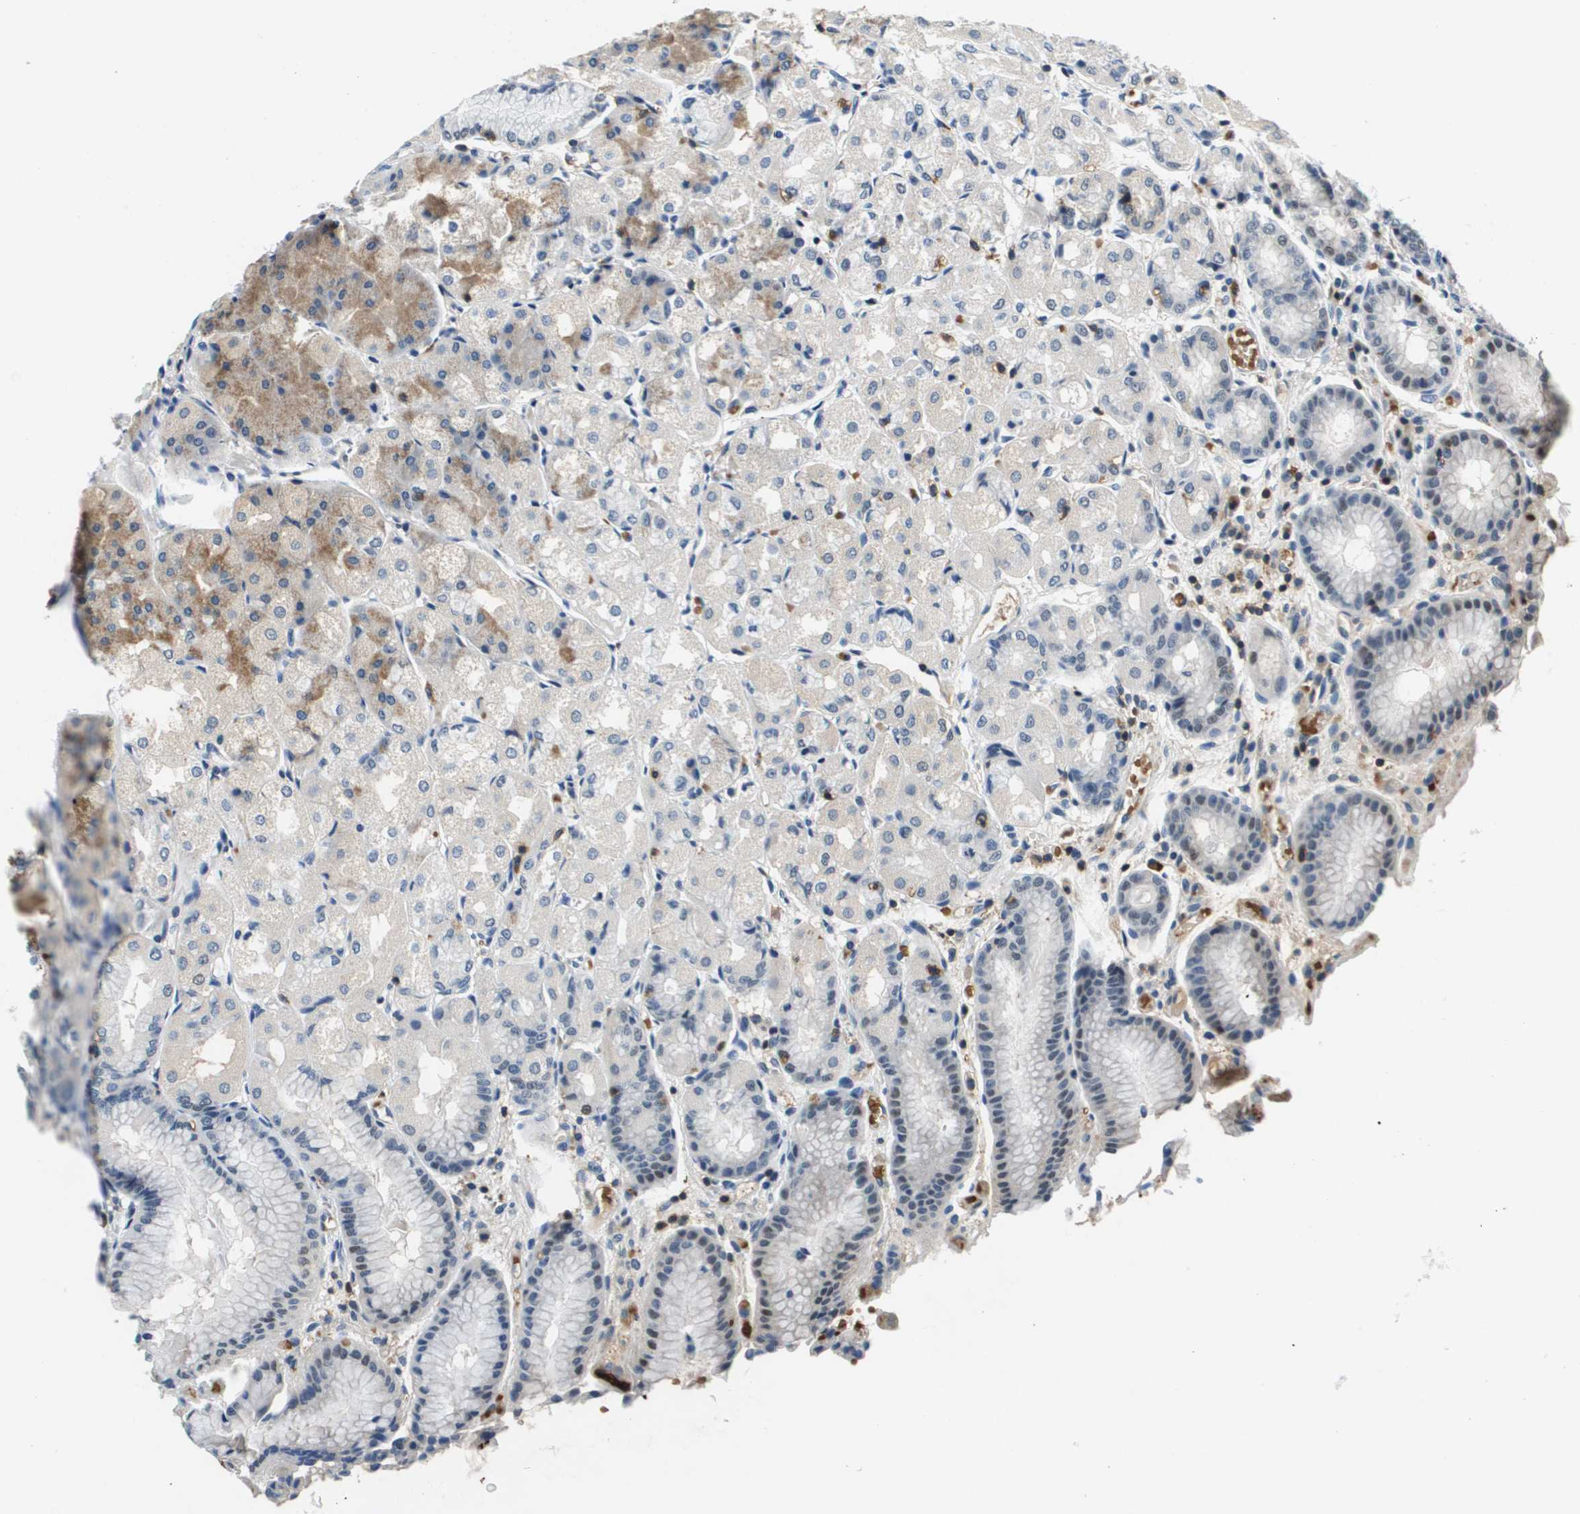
{"staining": {"intensity": "moderate", "quantity": "<25%", "location": "cytoplasmic/membranous"}, "tissue": "stomach", "cell_type": "Glandular cells", "image_type": "normal", "snomed": [{"axis": "morphology", "description": "Normal tissue, NOS"}, {"axis": "topography", "description": "Stomach, upper"}], "caption": "Stomach stained with a brown dye displays moderate cytoplasmic/membranous positive positivity in about <25% of glandular cells.", "gene": "KCNQ5", "patient": {"sex": "male", "age": 72}}